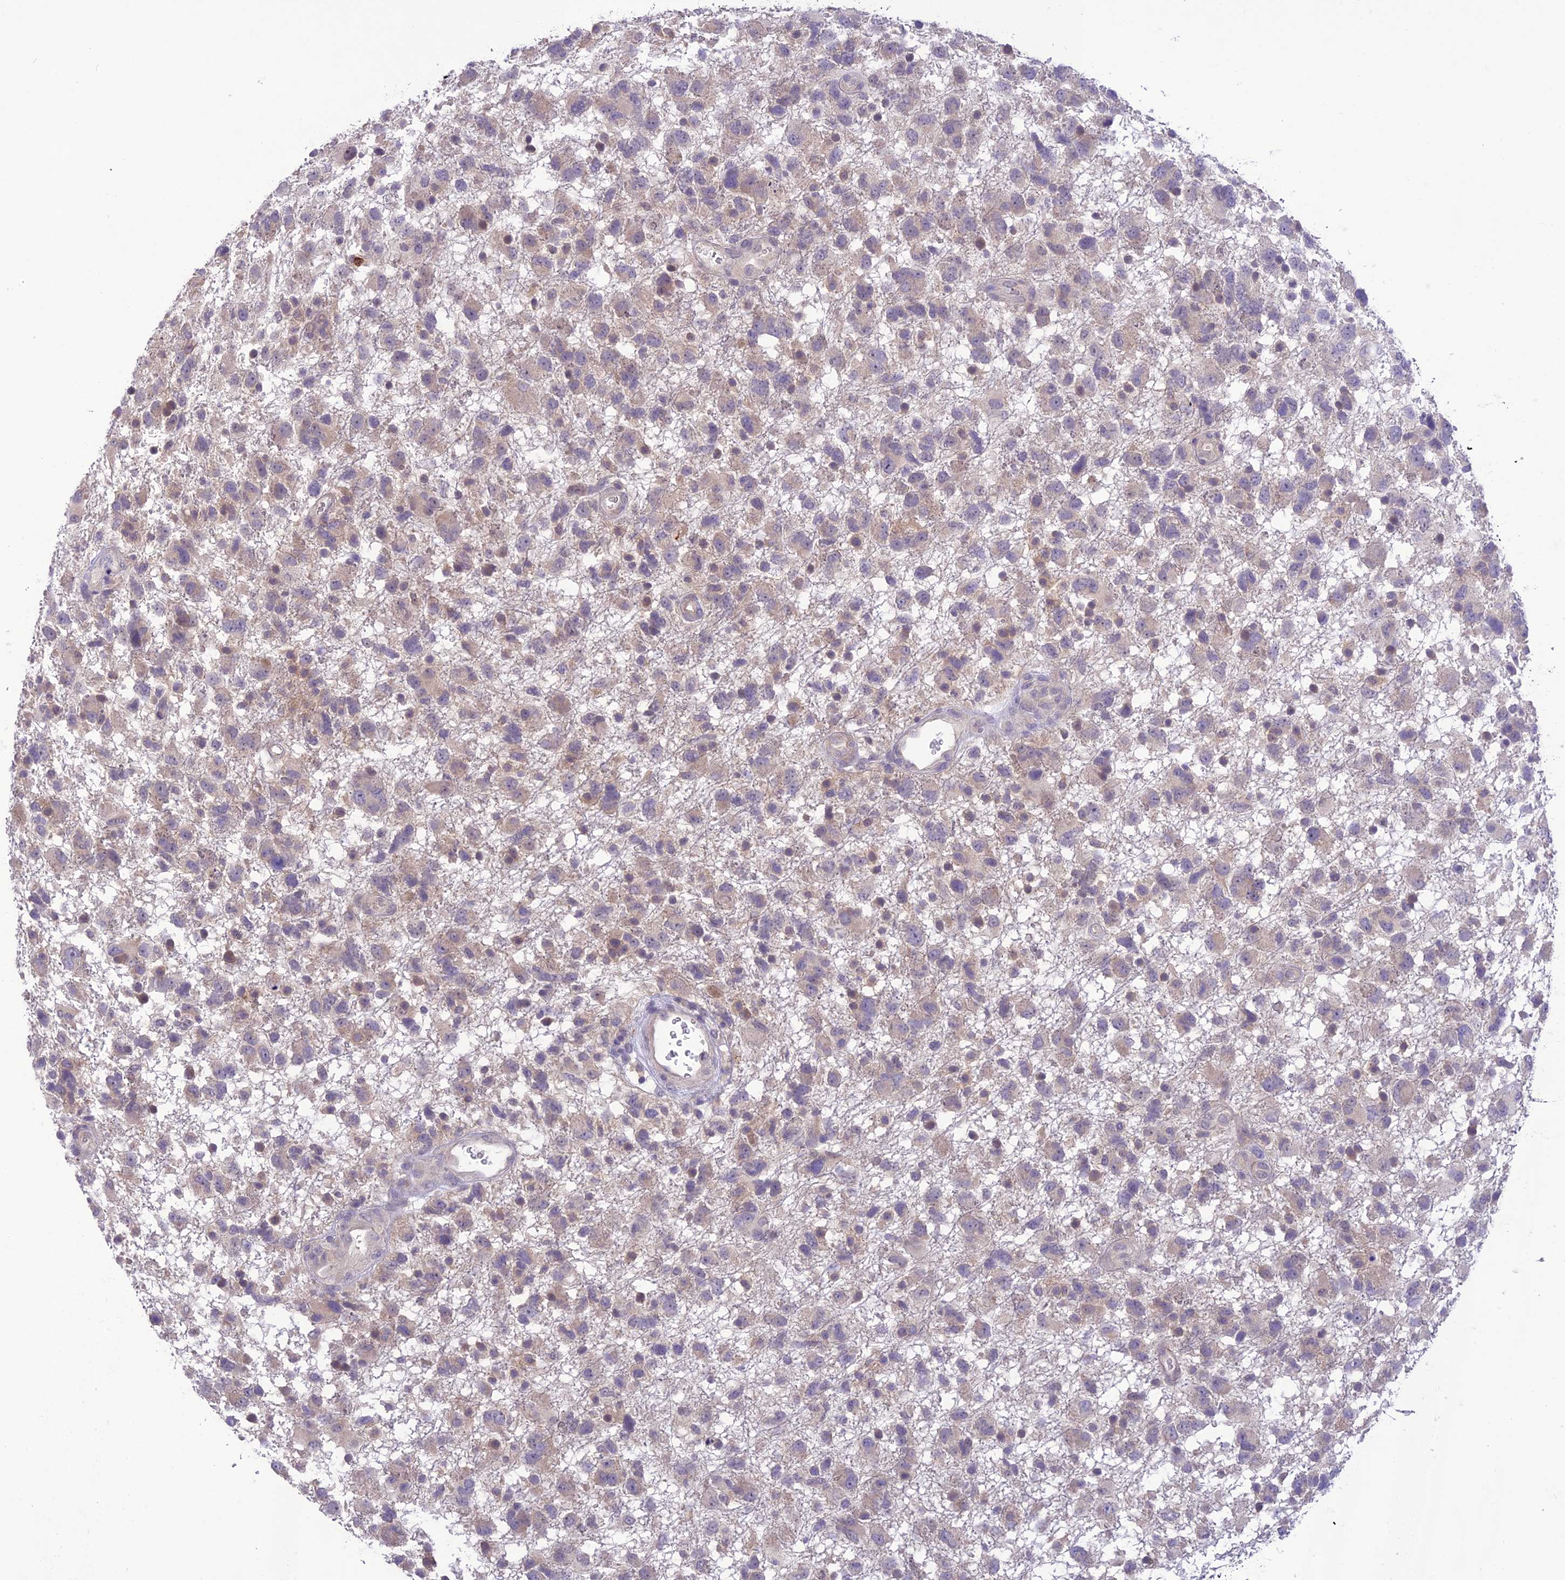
{"staining": {"intensity": "negative", "quantity": "none", "location": "none"}, "tissue": "glioma", "cell_type": "Tumor cells", "image_type": "cancer", "snomed": [{"axis": "morphology", "description": "Glioma, malignant, High grade"}, {"axis": "topography", "description": "Brain"}], "caption": "Tumor cells are negative for protein expression in human glioma.", "gene": "ITGAE", "patient": {"sex": "male", "age": 61}}